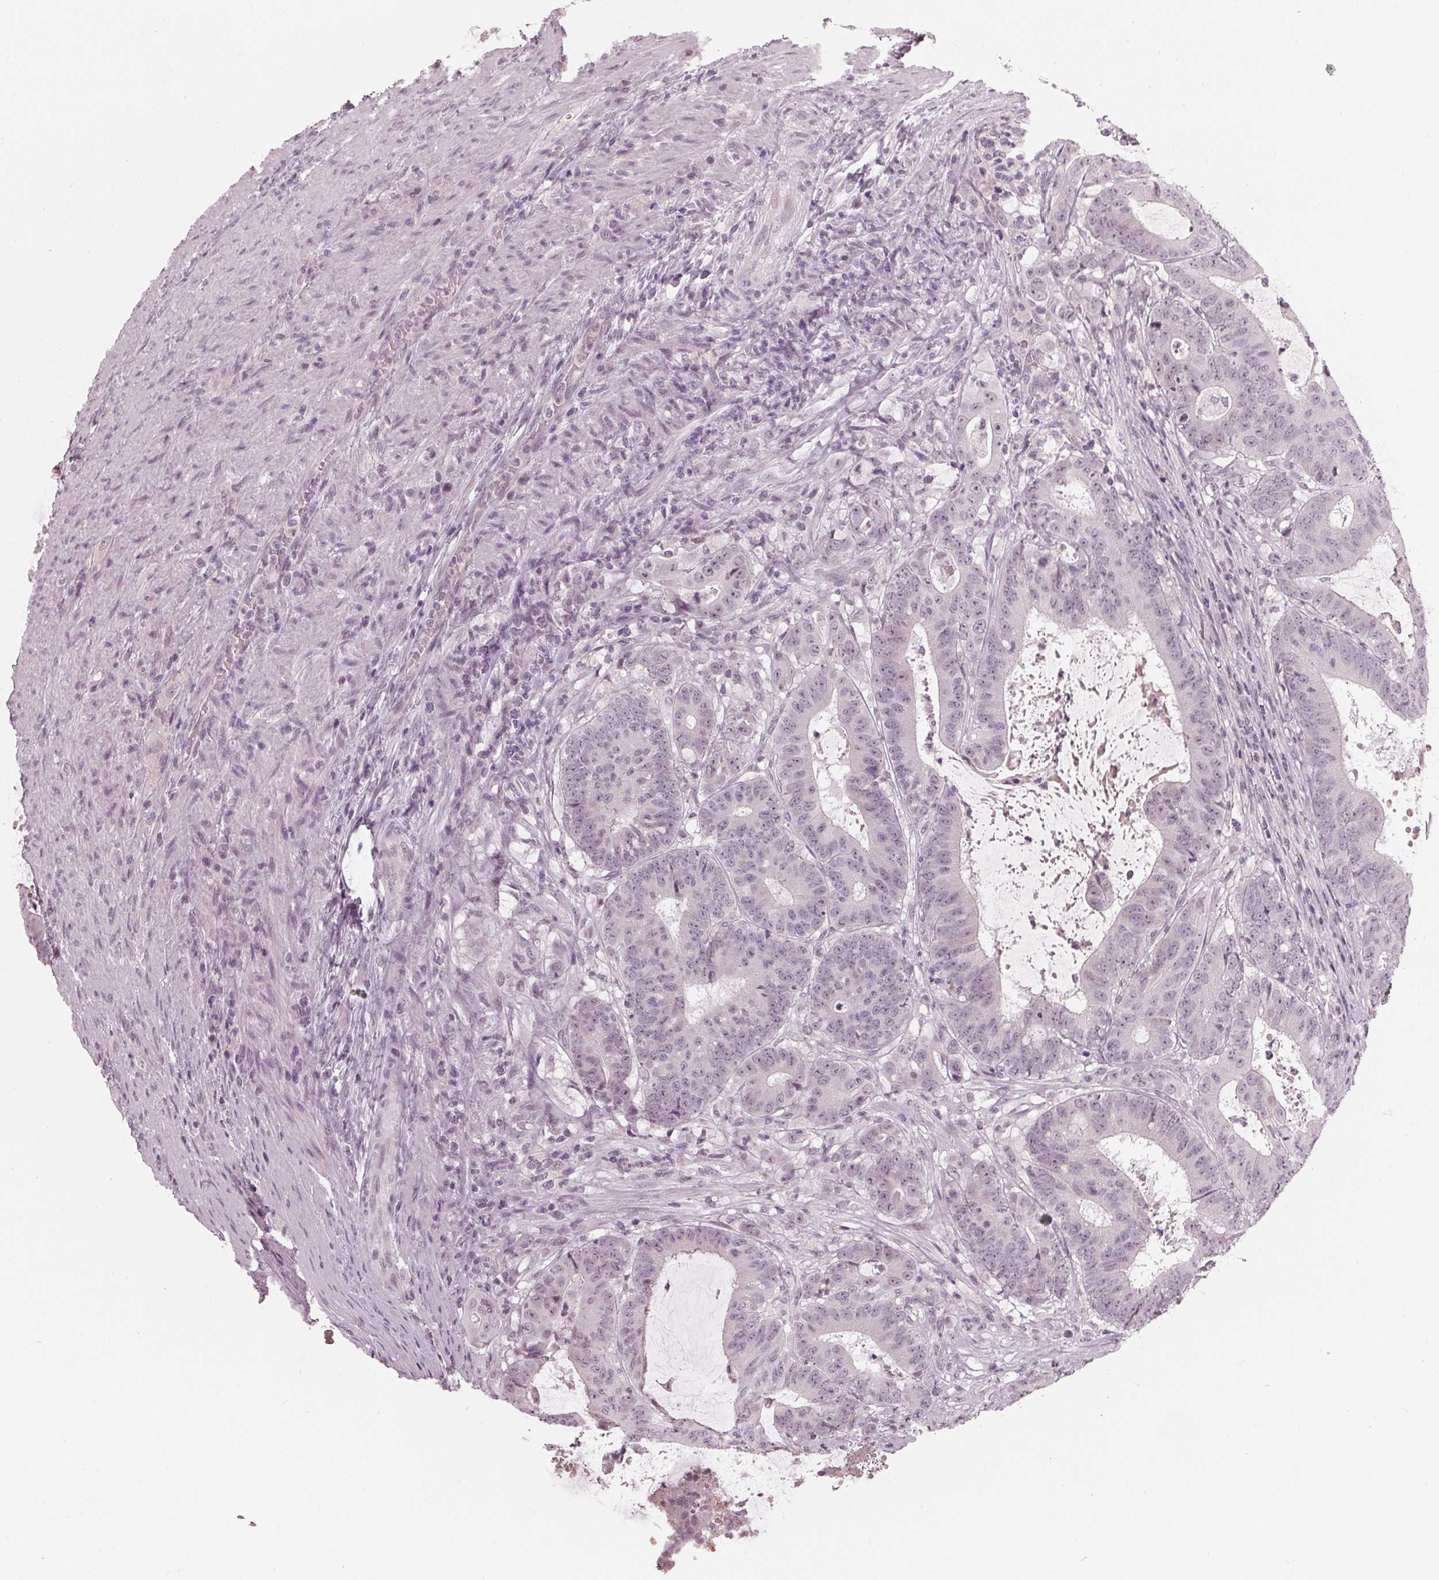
{"staining": {"intensity": "negative", "quantity": "none", "location": "none"}, "tissue": "colorectal cancer", "cell_type": "Tumor cells", "image_type": "cancer", "snomed": [{"axis": "morphology", "description": "Adenocarcinoma, NOS"}, {"axis": "topography", "description": "Colon"}], "caption": "The histopathology image shows no significant expression in tumor cells of colorectal adenocarcinoma.", "gene": "ADPRHL1", "patient": {"sex": "female", "age": 43}}